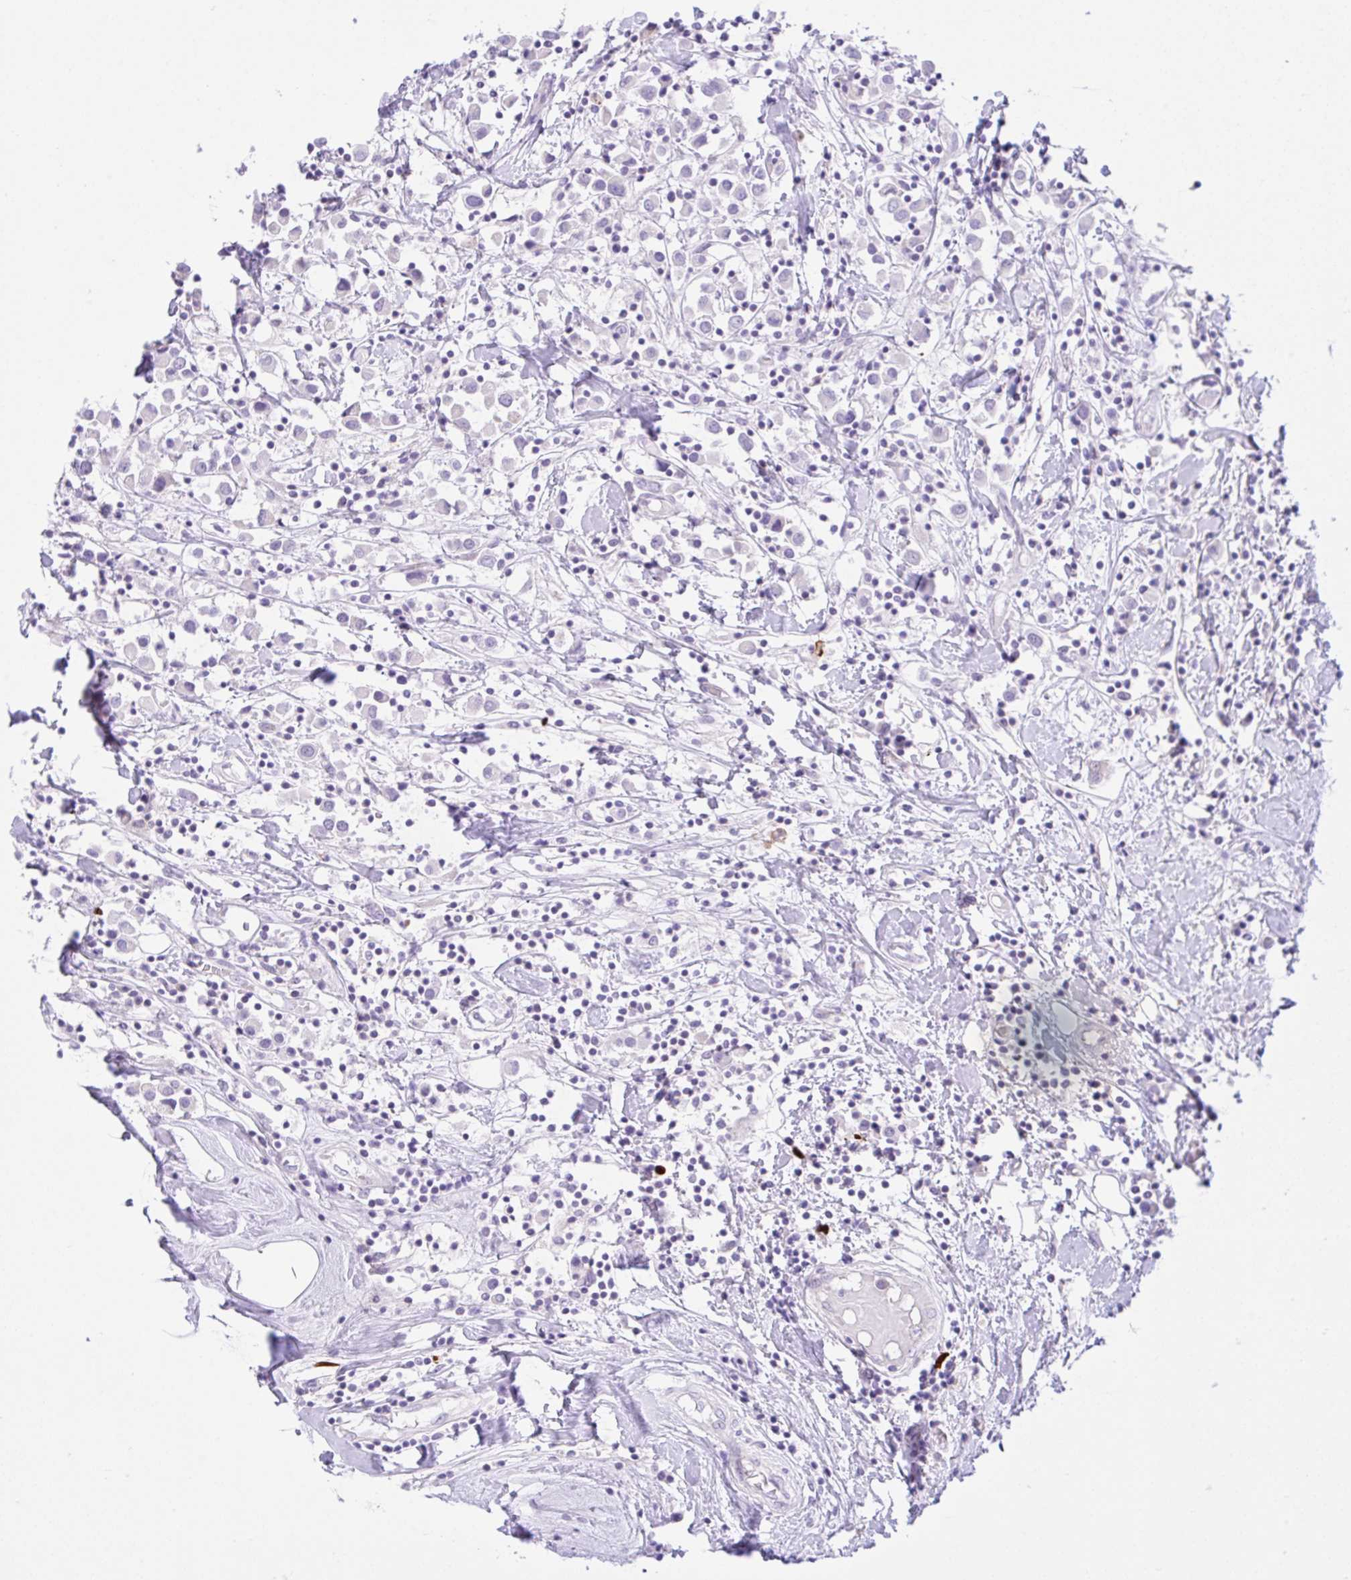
{"staining": {"intensity": "negative", "quantity": "none", "location": "none"}, "tissue": "breast cancer", "cell_type": "Tumor cells", "image_type": "cancer", "snomed": [{"axis": "morphology", "description": "Duct carcinoma"}, {"axis": "topography", "description": "Breast"}], "caption": "High magnification brightfield microscopy of breast cancer (invasive ductal carcinoma) stained with DAB (brown) and counterstained with hematoxylin (blue): tumor cells show no significant positivity.", "gene": "ZNF101", "patient": {"sex": "female", "age": 61}}